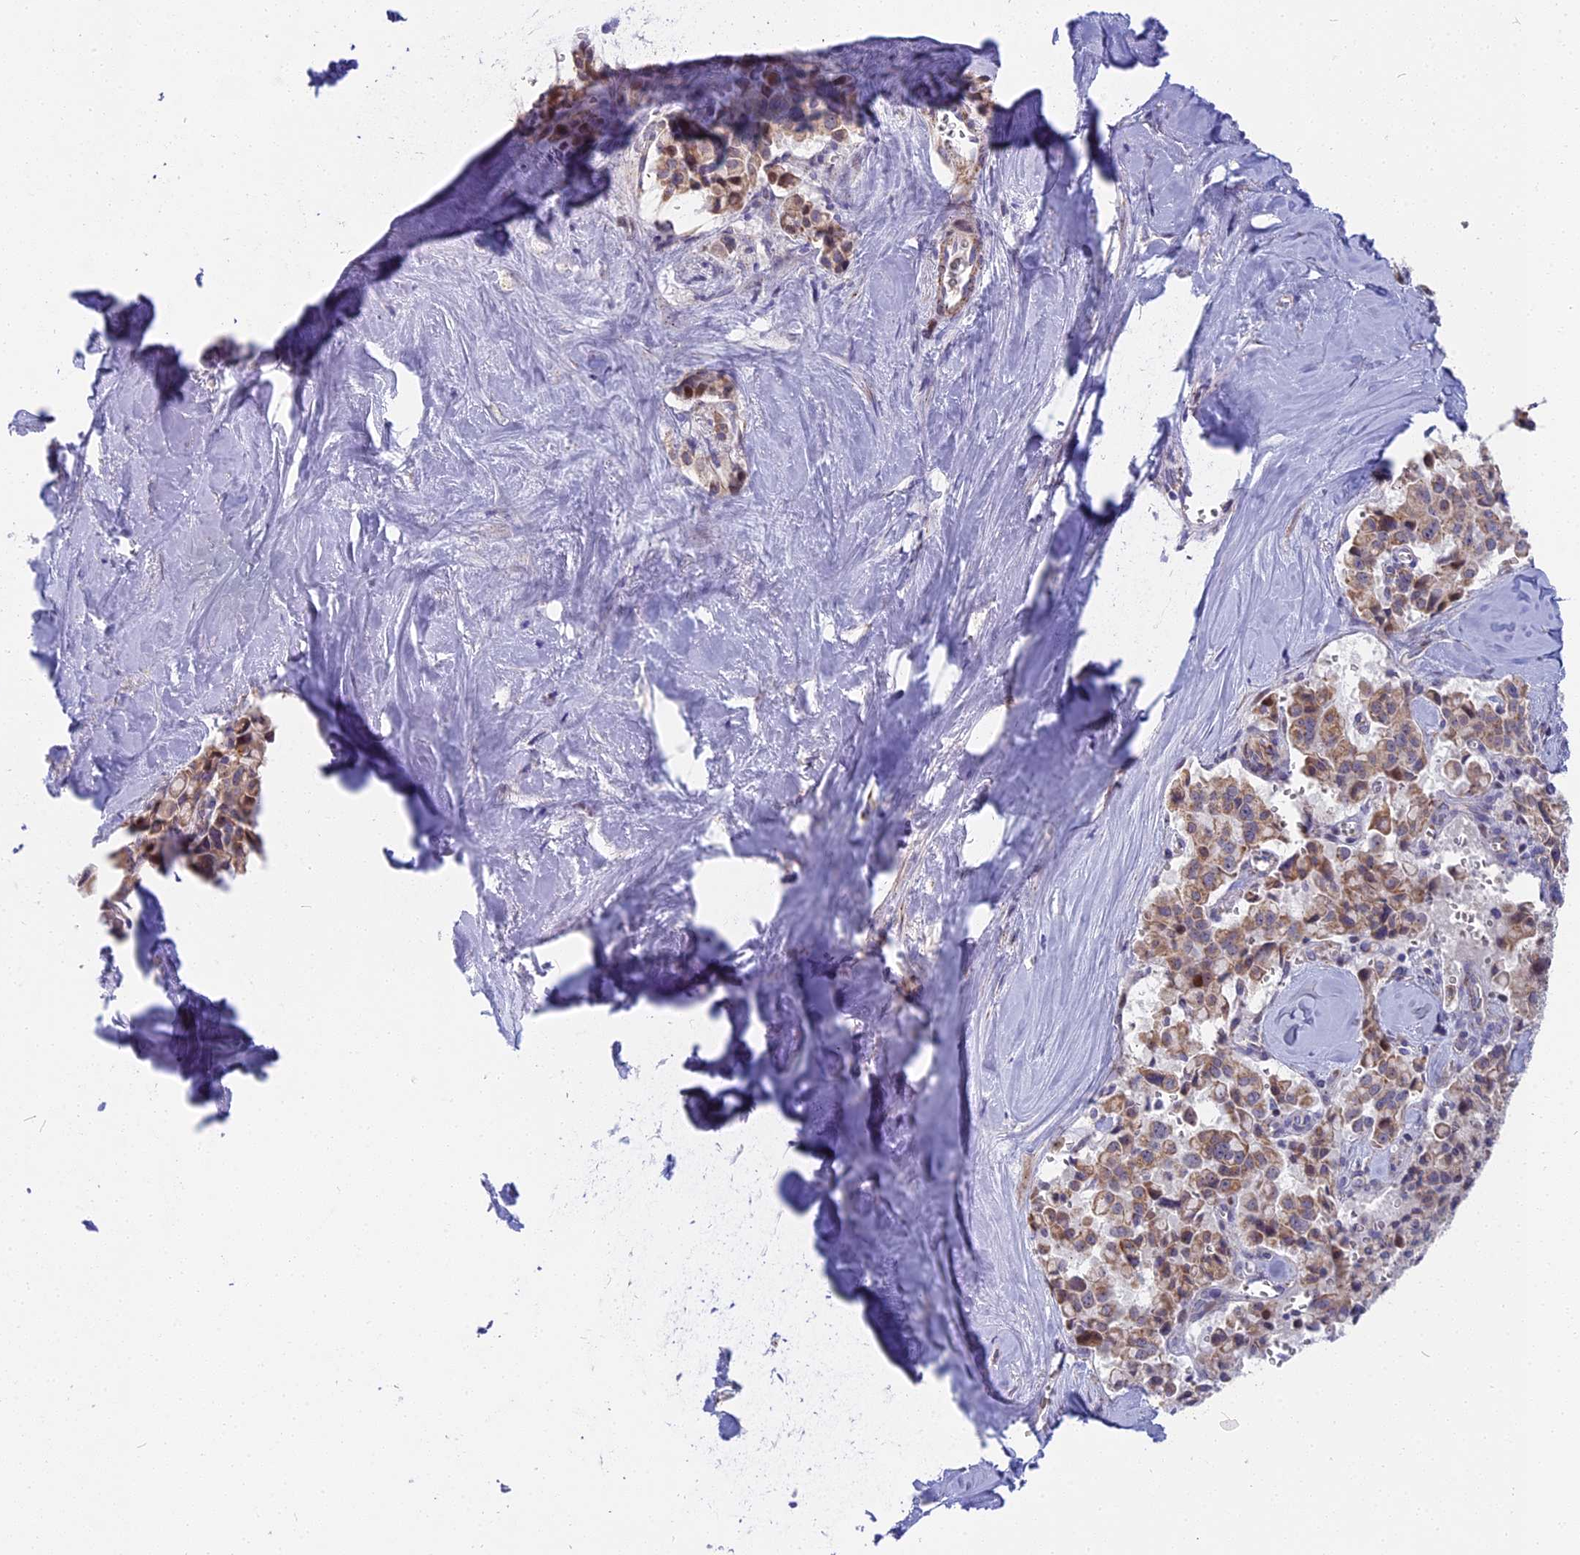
{"staining": {"intensity": "weak", "quantity": ">75%", "location": "cytoplasmic/membranous"}, "tissue": "pancreatic cancer", "cell_type": "Tumor cells", "image_type": "cancer", "snomed": [{"axis": "morphology", "description": "Adenocarcinoma, NOS"}, {"axis": "topography", "description": "Pancreas"}], "caption": "Protein expression analysis of pancreatic cancer displays weak cytoplasmic/membranous positivity in about >75% of tumor cells. The protein is stained brown, and the nuclei are stained in blue (DAB (3,3'-diaminobenzidine) IHC with brightfield microscopy, high magnification).", "gene": "DTWD1", "patient": {"sex": "male", "age": 65}}